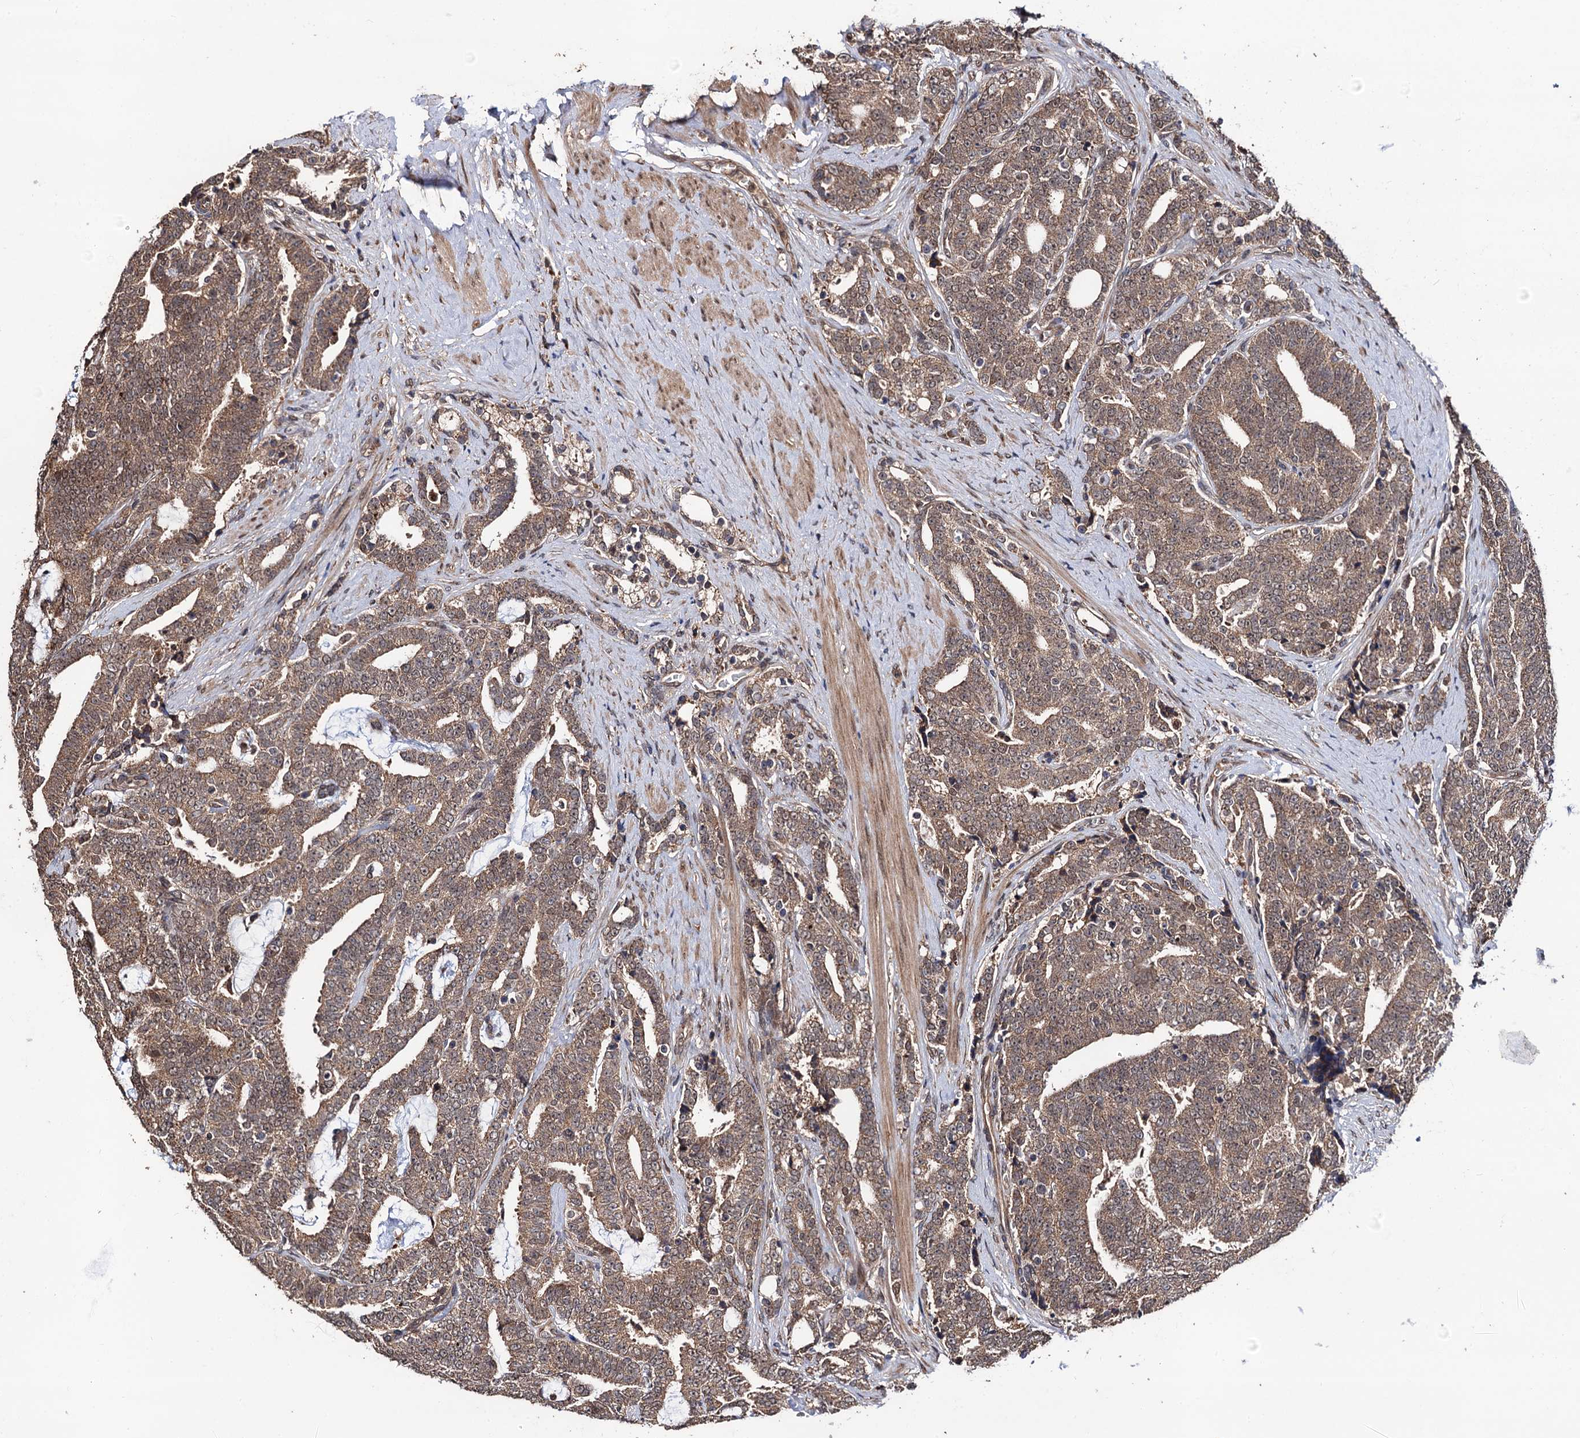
{"staining": {"intensity": "weak", "quantity": ">75%", "location": "cytoplasmic/membranous"}, "tissue": "prostate cancer", "cell_type": "Tumor cells", "image_type": "cancer", "snomed": [{"axis": "morphology", "description": "Adenocarcinoma, High grade"}, {"axis": "topography", "description": "Prostate and seminal vesicle, NOS"}], "caption": "Tumor cells reveal low levels of weak cytoplasmic/membranous expression in approximately >75% of cells in prostate cancer (adenocarcinoma (high-grade)).", "gene": "MIER2", "patient": {"sex": "male", "age": 67}}